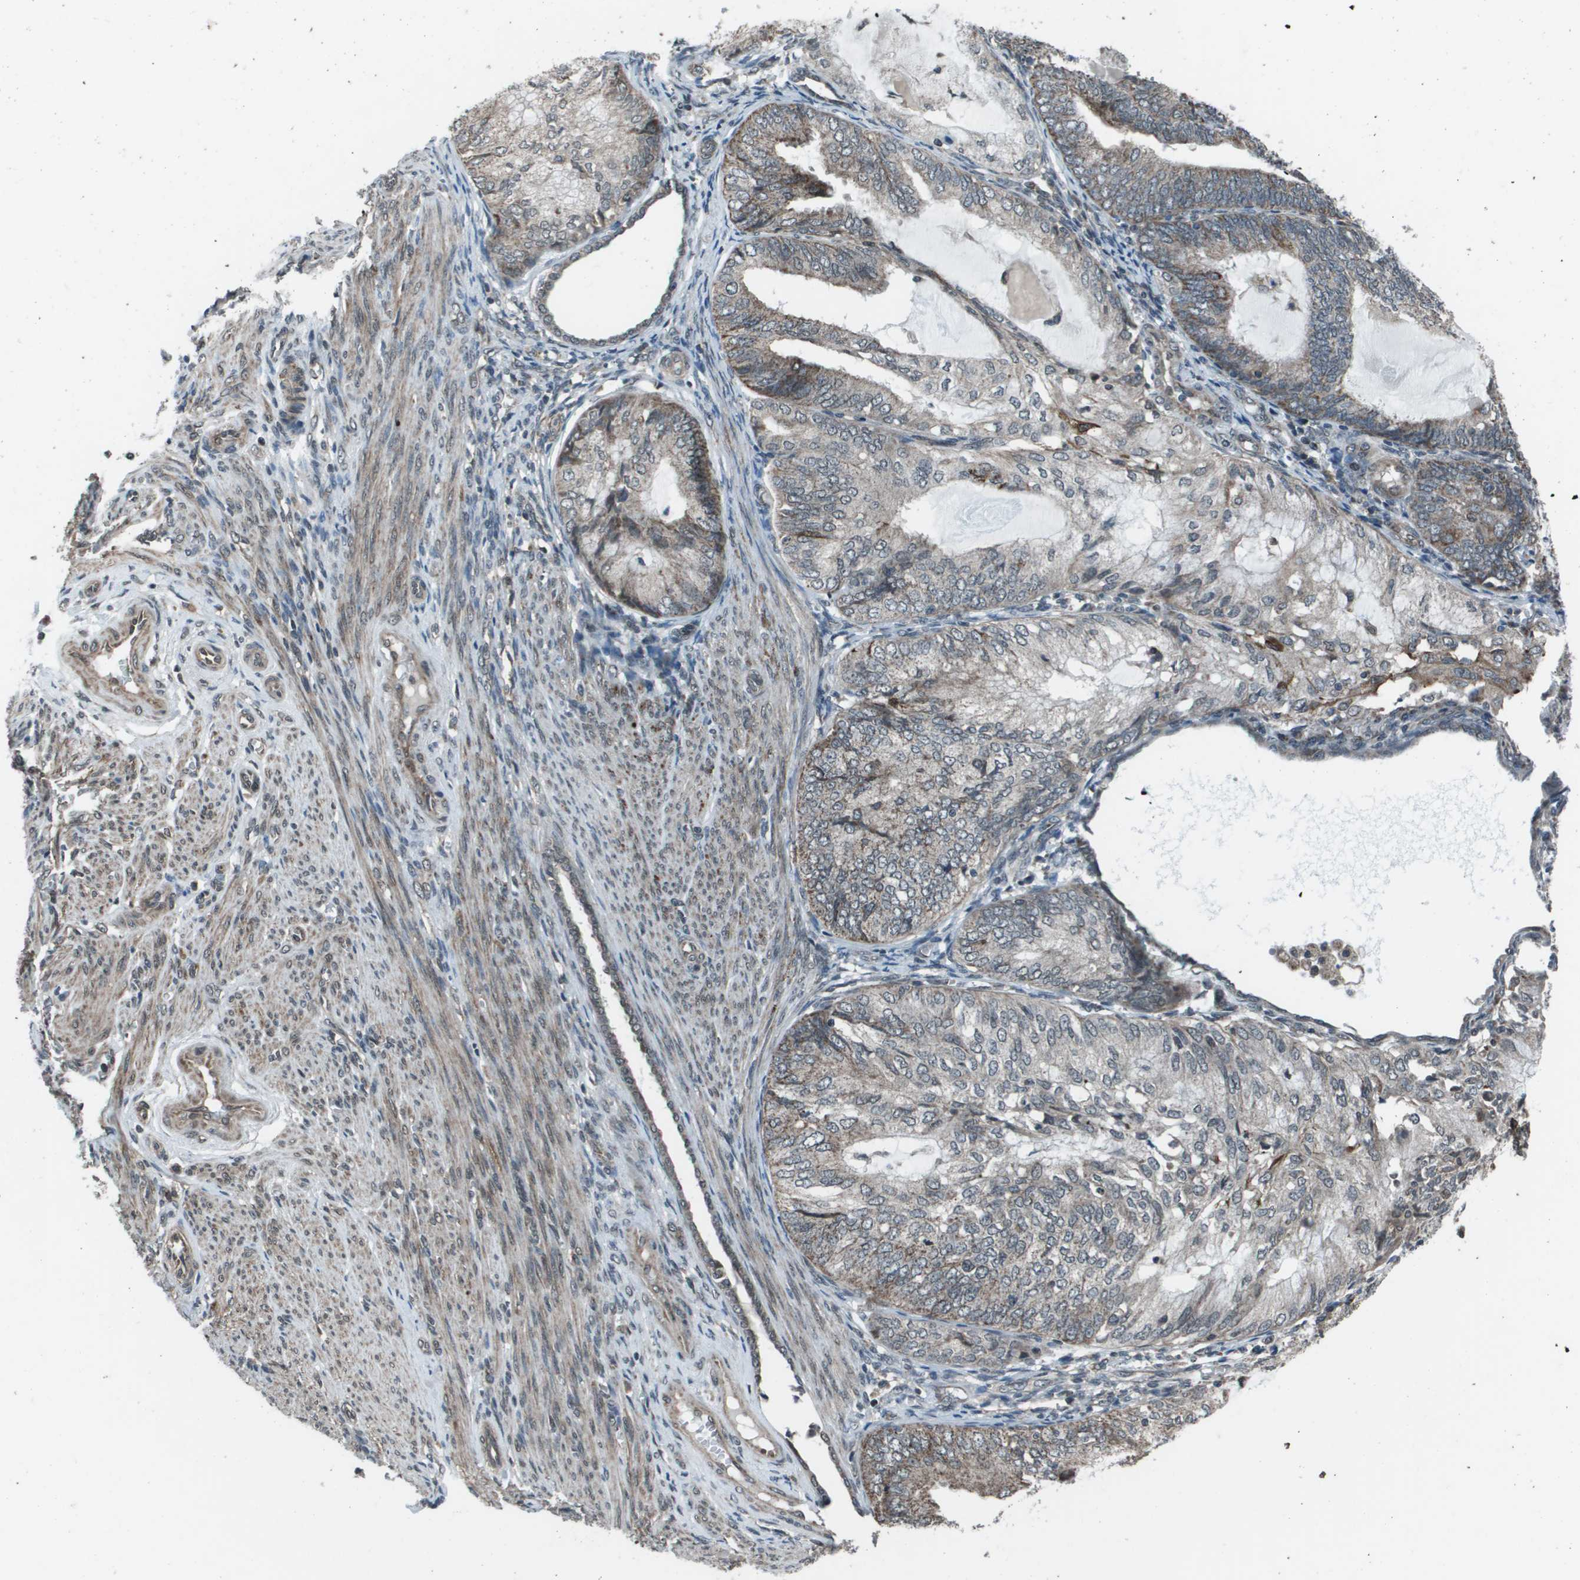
{"staining": {"intensity": "moderate", "quantity": "<25%", "location": "cytoplasmic/membranous"}, "tissue": "endometrial cancer", "cell_type": "Tumor cells", "image_type": "cancer", "snomed": [{"axis": "morphology", "description": "Adenocarcinoma, NOS"}, {"axis": "topography", "description": "Endometrium"}], "caption": "Protein expression analysis of human adenocarcinoma (endometrial) reveals moderate cytoplasmic/membranous expression in approximately <25% of tumor cells.", "gene": "PPFIA1", "patient": {"sex": "female", "age": 81}}